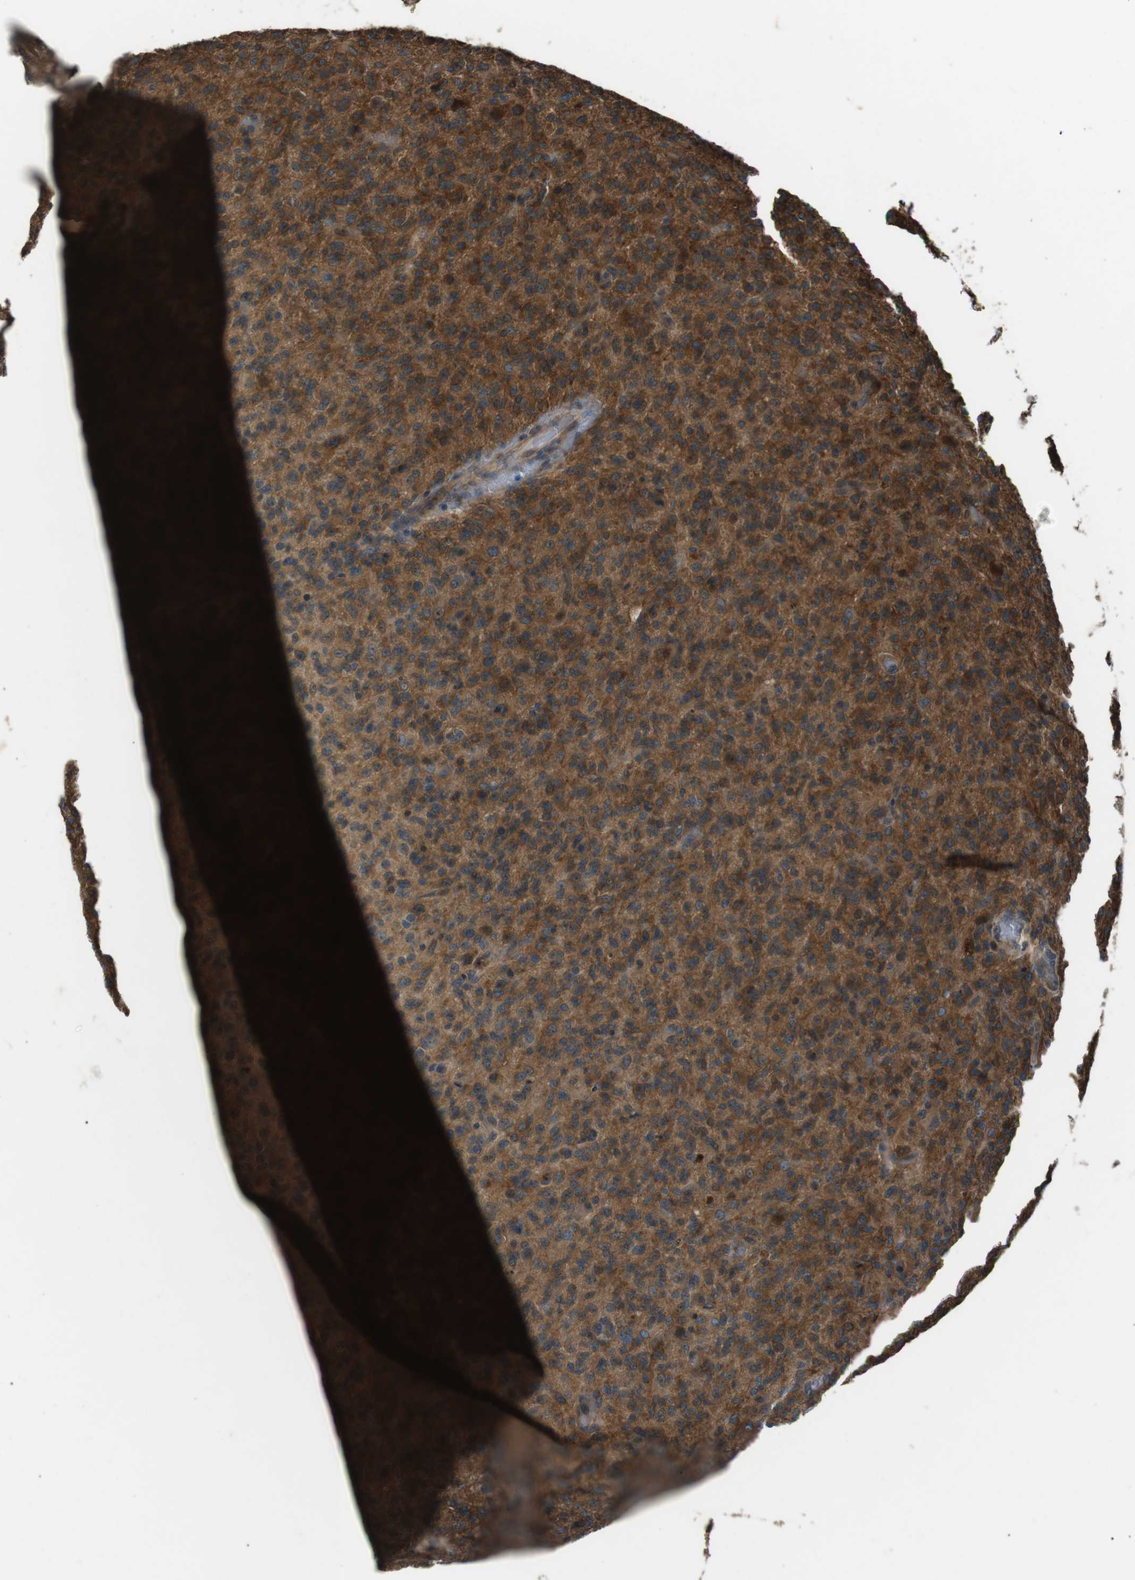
{"staining": {"intensity": "moderate", "quantity": ">75%", "location": "cytoplasmic/membranous"}, "tissue": "glioma", "cell_type": "Tumor cells", "image_type": "cancer", "snomed": [{"axis": "morphology", "description": "Glioma, malignant, High grade"}, {"axis": "topography", "description": "Brain"}], "caption": "Immunohistochemistry (IHC) (DAB (3,3'-diaminobenzidine)) staining of malignant glioma (high-grade) exhibits moderate cytoplasmic/membranous protein expression in approximately >75% of tumor cells.", "gene": "GPR161", "patient": {"sex": "male", "age": 71}}